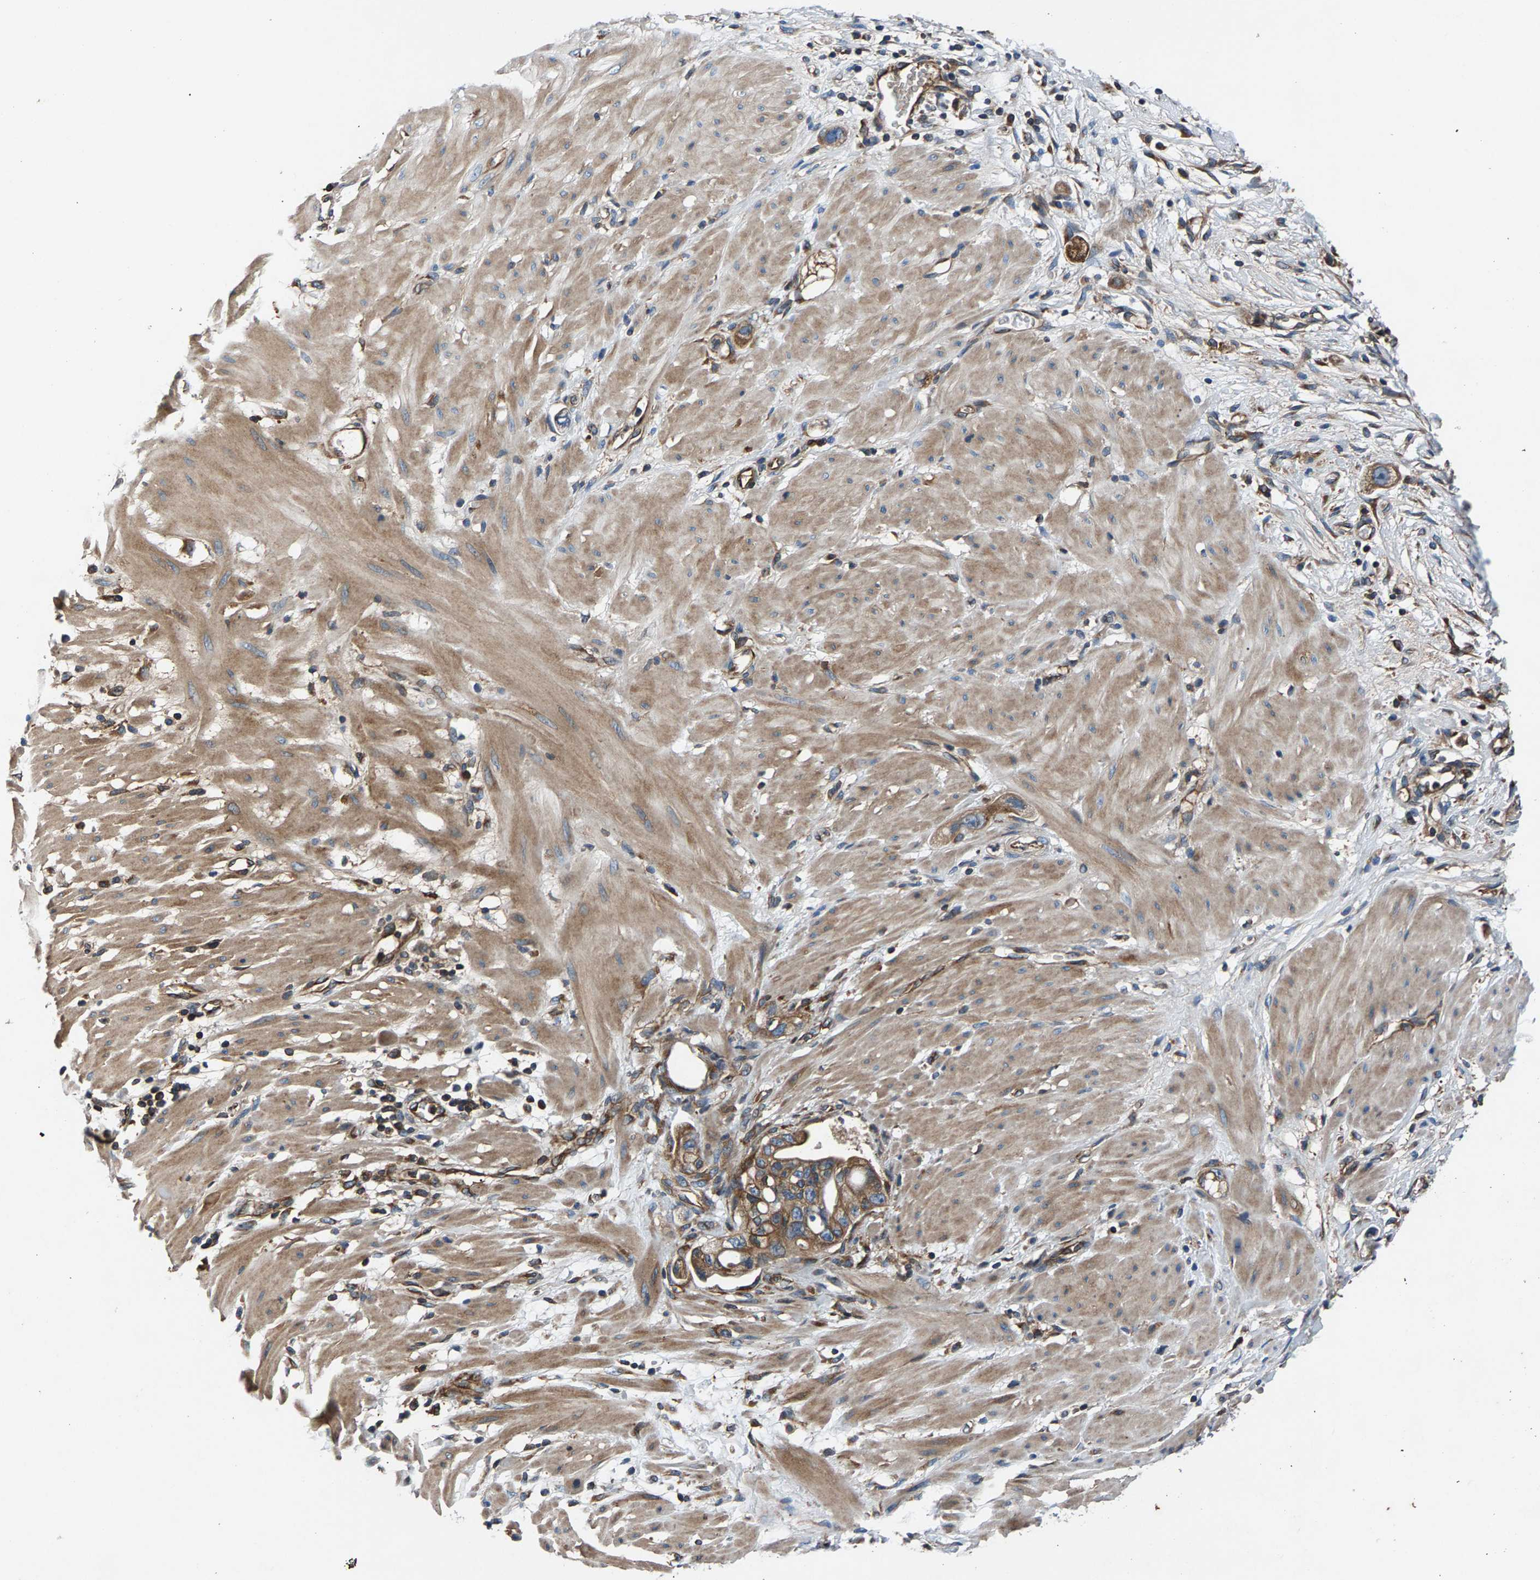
{"staining": {"intensity": "moderate", "quantity": ">75%", "location": "cytoplasmic/membranous"}, "tissue": "stomach cancer", "cell_type": "Tumor cells", "image_type": "cancer", "snomed": [{"axis": "morphology", "description": "Adenocarcinoma, NOS"}, {"axis": "topography", "description": "Stomach"}, {"axis": "topography", "description": "Stomach, lower"}], "caption": "Stomach cancer stained with DAB immunohistochemistry (IHC) demonstrates medium levels of moderate cytoplasmic/membranous staining in approximately >75% of tumor cells. (Stains: DAB (3,3'-diaminobenzidine) in brown, nuclei in blue, Microscopy: brightfield microscopy at high magnification).", "gene": "LPCAT1", "patient": {"sex": "female", "age": 48}}